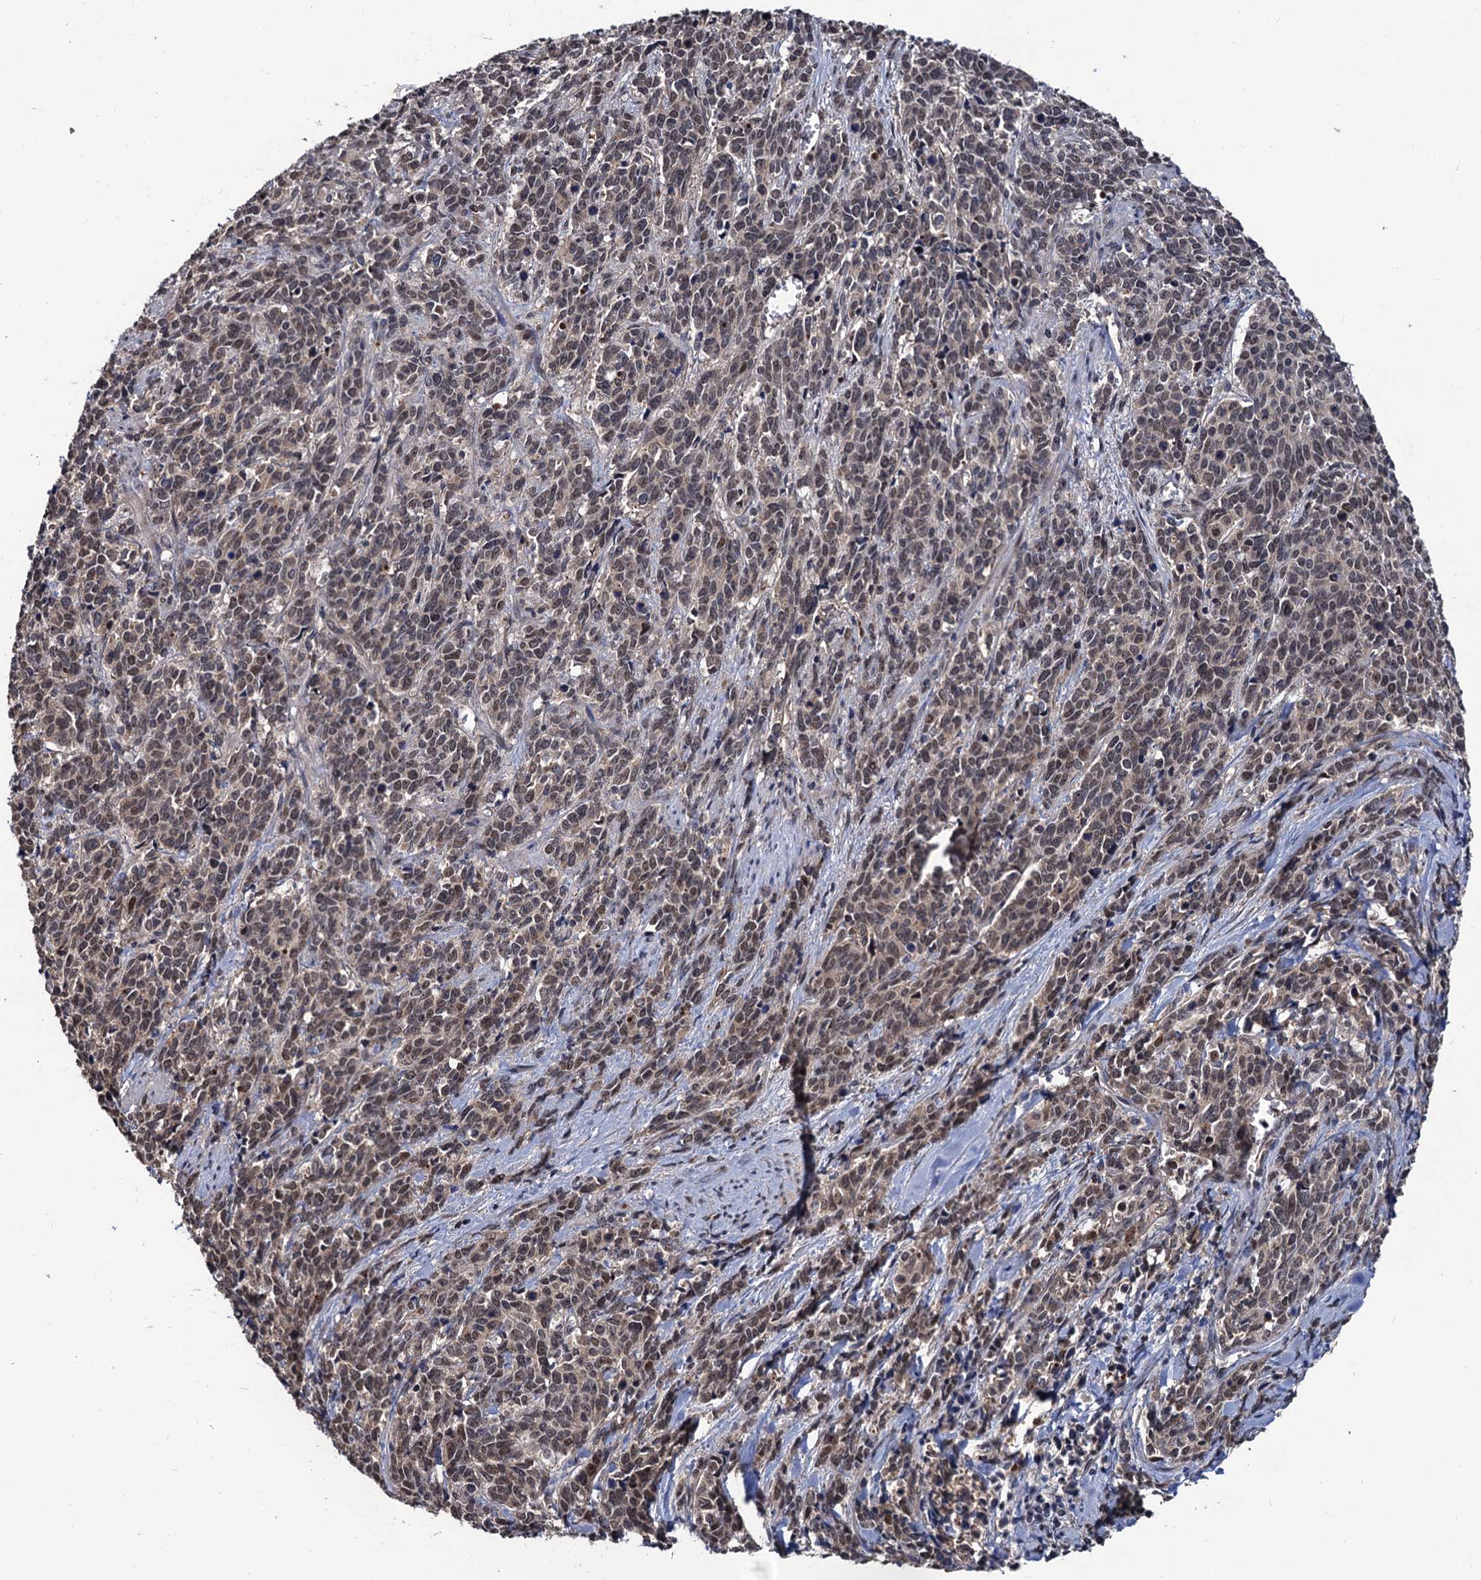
{"staining": {"intensity": "weak", "quantity": ">75%", "location": "nuclear"}, "tissue": "cervical cancer", "cell_type": "Tumor cells", "image_type": "cancer", "snomed": [{"axis": "morphology", "description": "Squamous cell carcinoma, NOS"}, {"axis": "topography", "description": "Cervix"}], "caption": "A brown stain highlights weak nuclear expression of a protein in squamous cell carcinoma (cervical) tumor cells. The staining was performed using DAB (3,3'-diaminobenzidine), with brown indicating positive protein expression. Nuclei are stained blue with hematoxylin.", "gene": "LRRC63", "patient": {"sex": "female", "age": 60}}